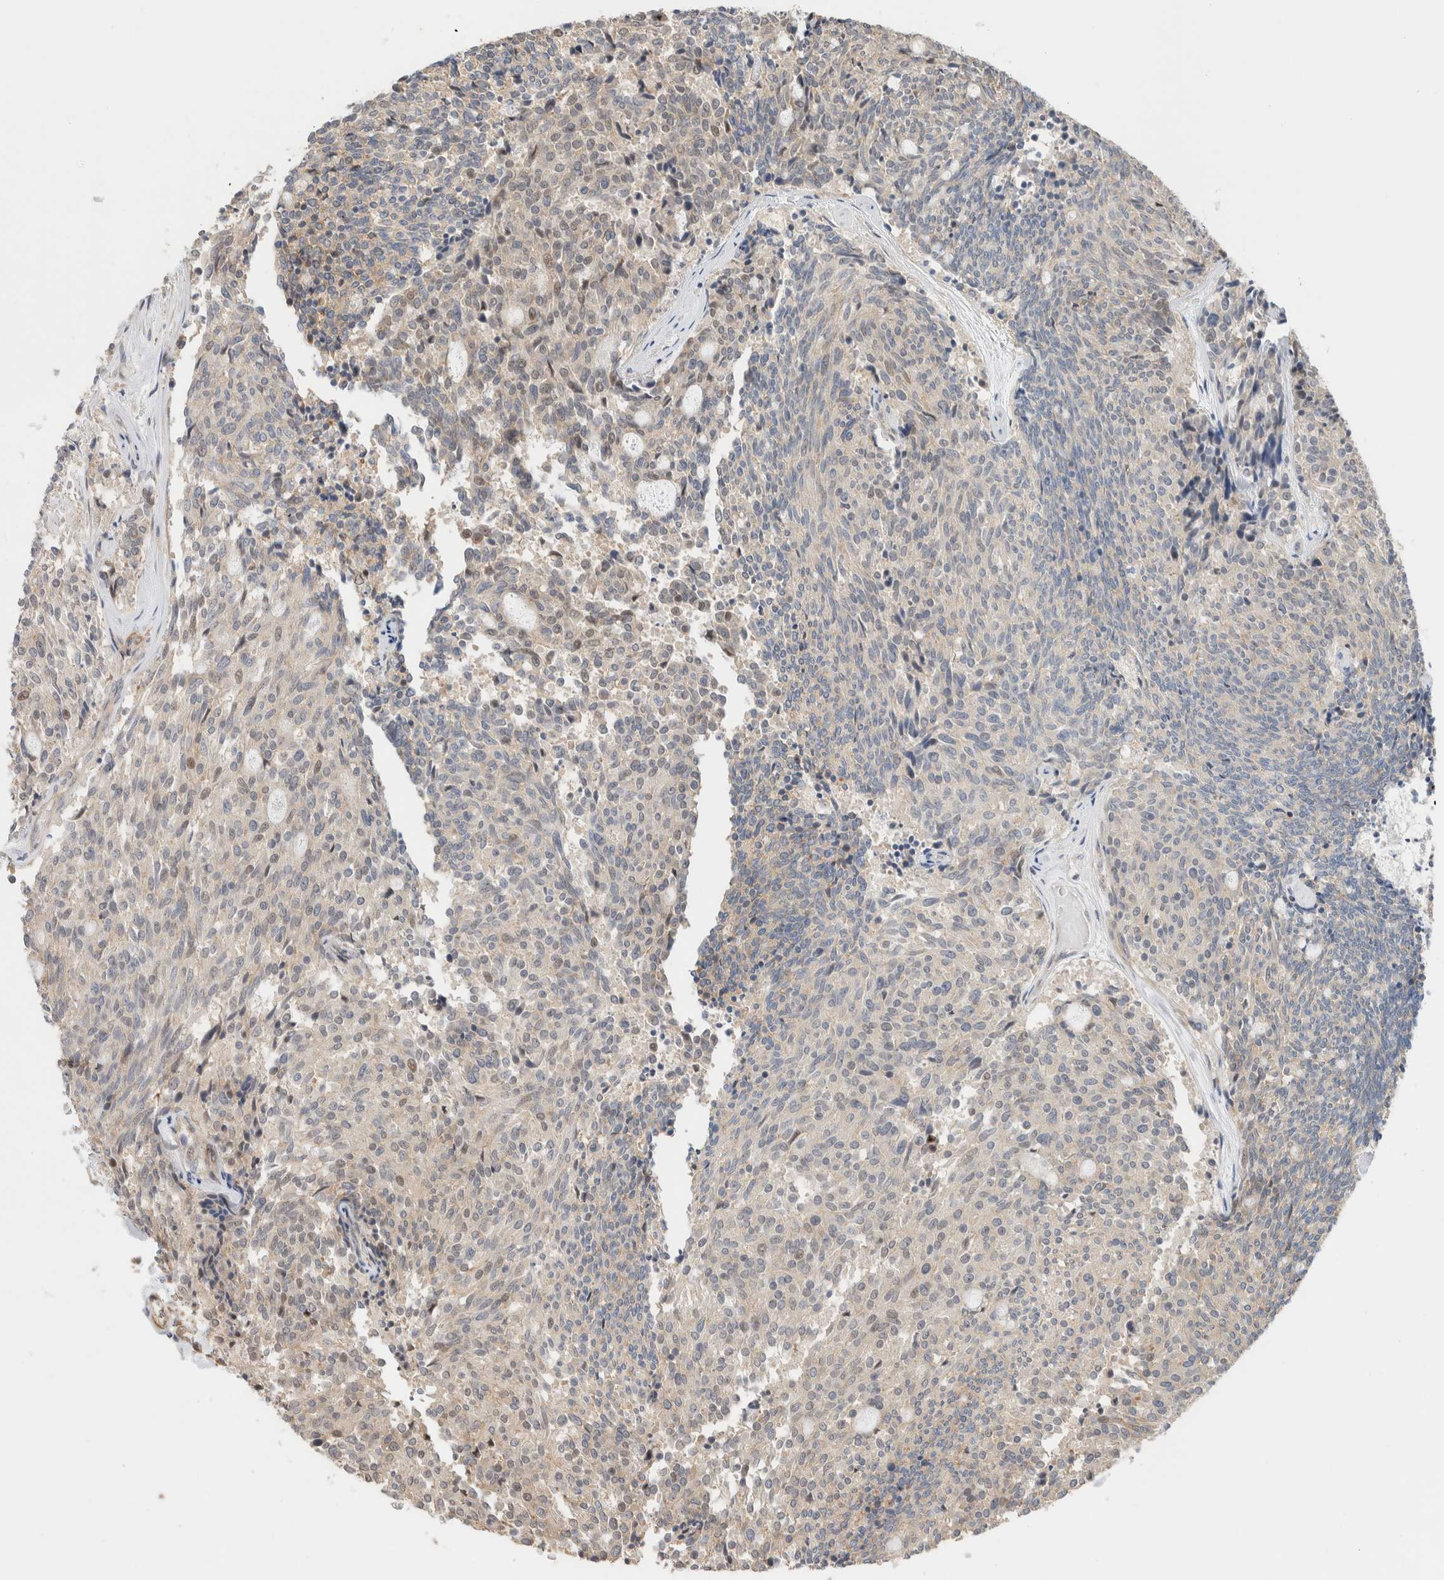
{"staining": {"intensity": "weak", "quantity": "<25%", "location": "nuclear"}, "tissue": "carcinoid", "cell_type": "Tumor cells", "image_type": "cancer", "snomed": [{"axis": "morphology", "description": "Carcinoid, malignant, NOS"}, {"axis": "topography", "description": "Pancreas"}], "caption": "IHC of human malignant carcinoid reveals no staining in tumor cells.", "gene": "ID3", "patient": {"sex": "female", "age": 54}}